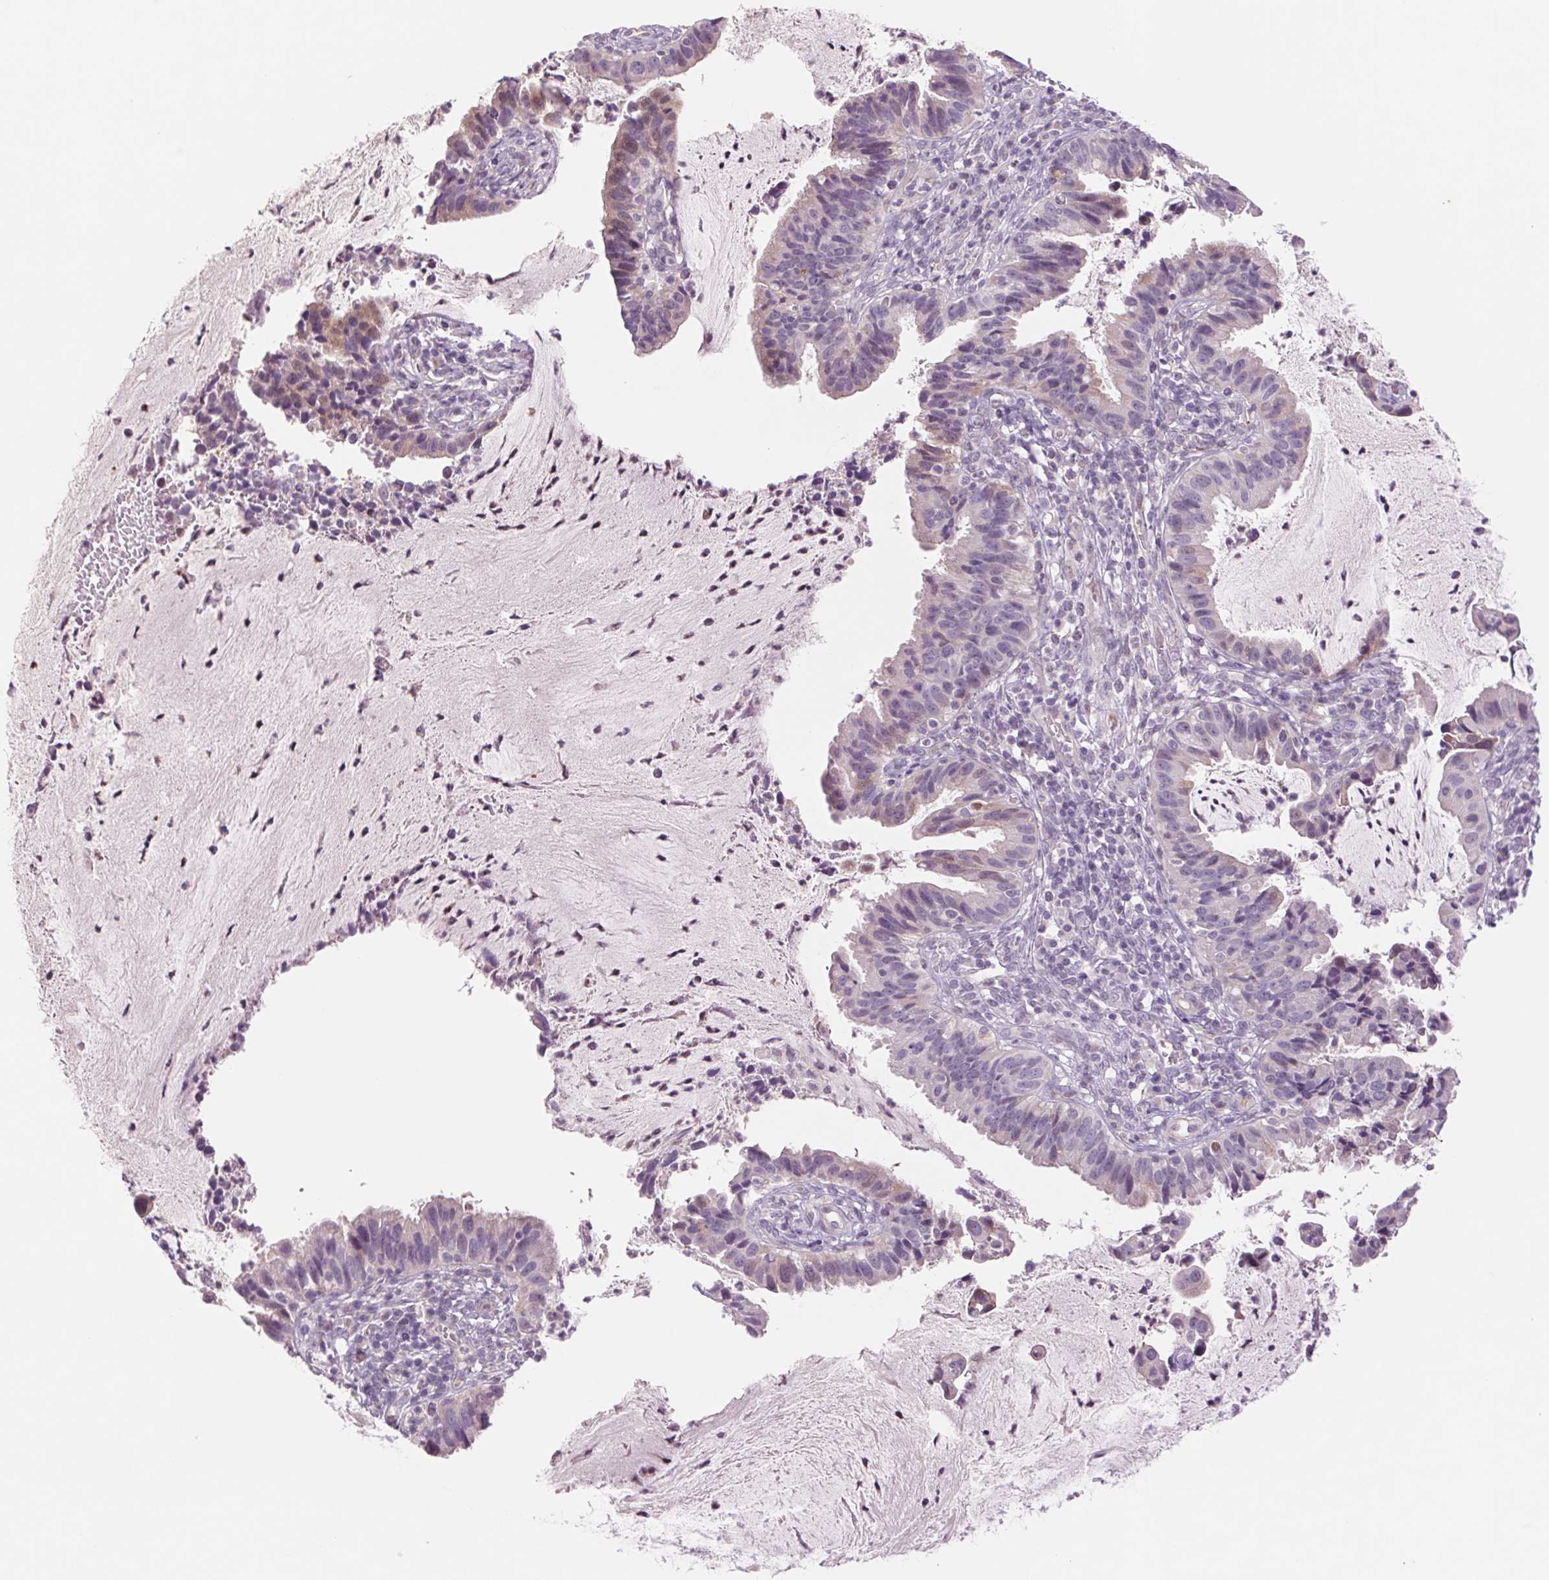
{"staining": {"intensity": "weak", "quantity": "<25%", "location": "nuclear"}, "tissue": "cervical cancer", "cell_type": "Tumor cells", "image_type": "cancer", "snomed": [{"axis": "morphology", "description": "Adenocarcinoma, NOS"}, {"axis": "topography", "description": "Cervix"}], "caption": "Cervical cancer (adenocarcinoma) stained for a protein using immunohistochemistry (IHC) displays no staining tumor cells.", "gene": "KRT1", "patient": {"sex": "female", "age": 34}}